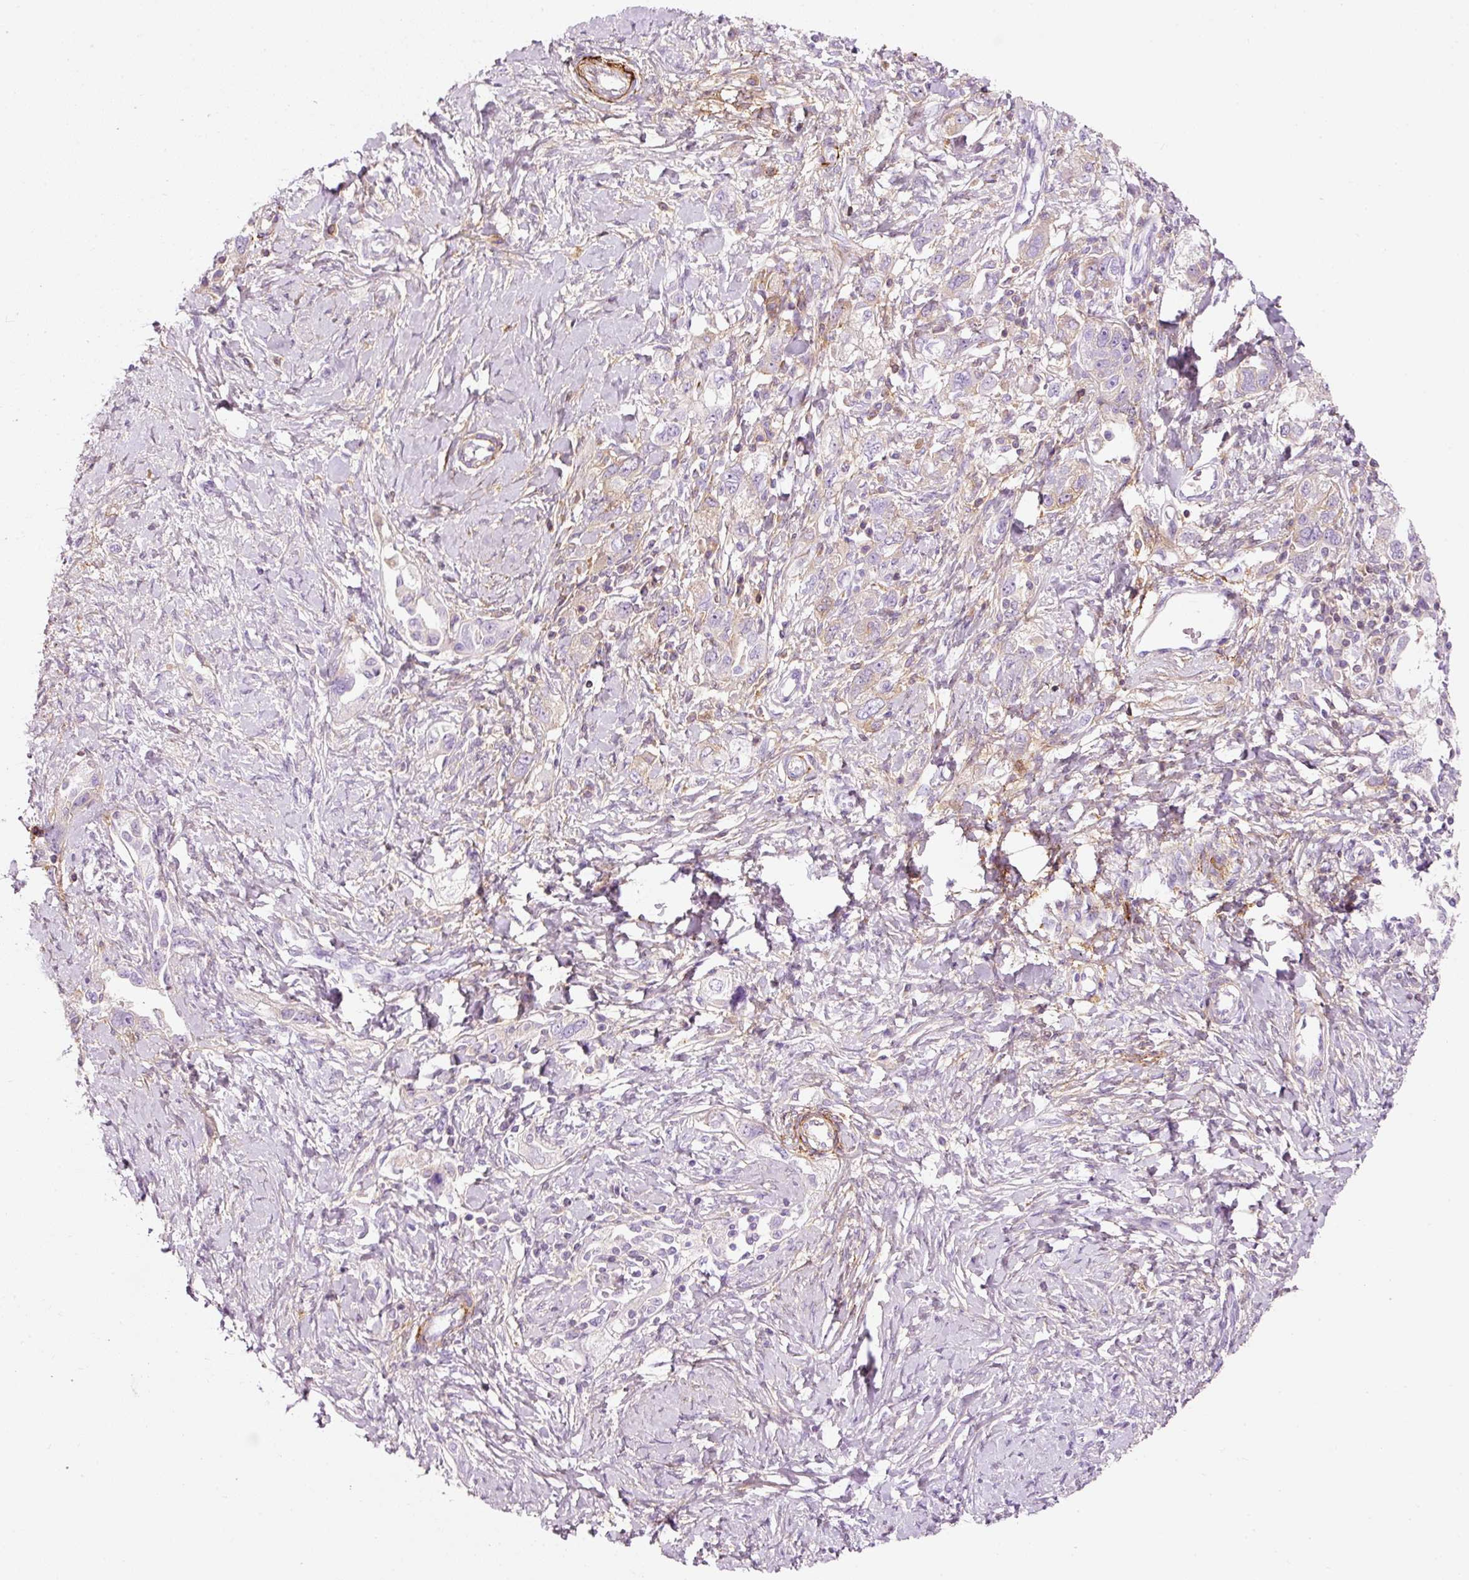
{"staining": {"intensity": "negative", "quantity": "none", "location": "none"}, "tissue": "ovarian cancer", "cell_type": "Tumor cells", "image_type": "cancer", "snomed": [{"axis": "morphology", "description": "Carcinoma, NOS"}, {"axis": "morphology", "description": "Cystadenocarcinoma, serous, NOS"}, {"axis": "topography", "description": "Ovary"}], "caption": "Immunohistochemical staining of ovarian serous cystadenocarcinoma shows no significant positivity in tumor cells.", "gene": "MFAP4", "patient": {"sex": "female", "age": 69}}